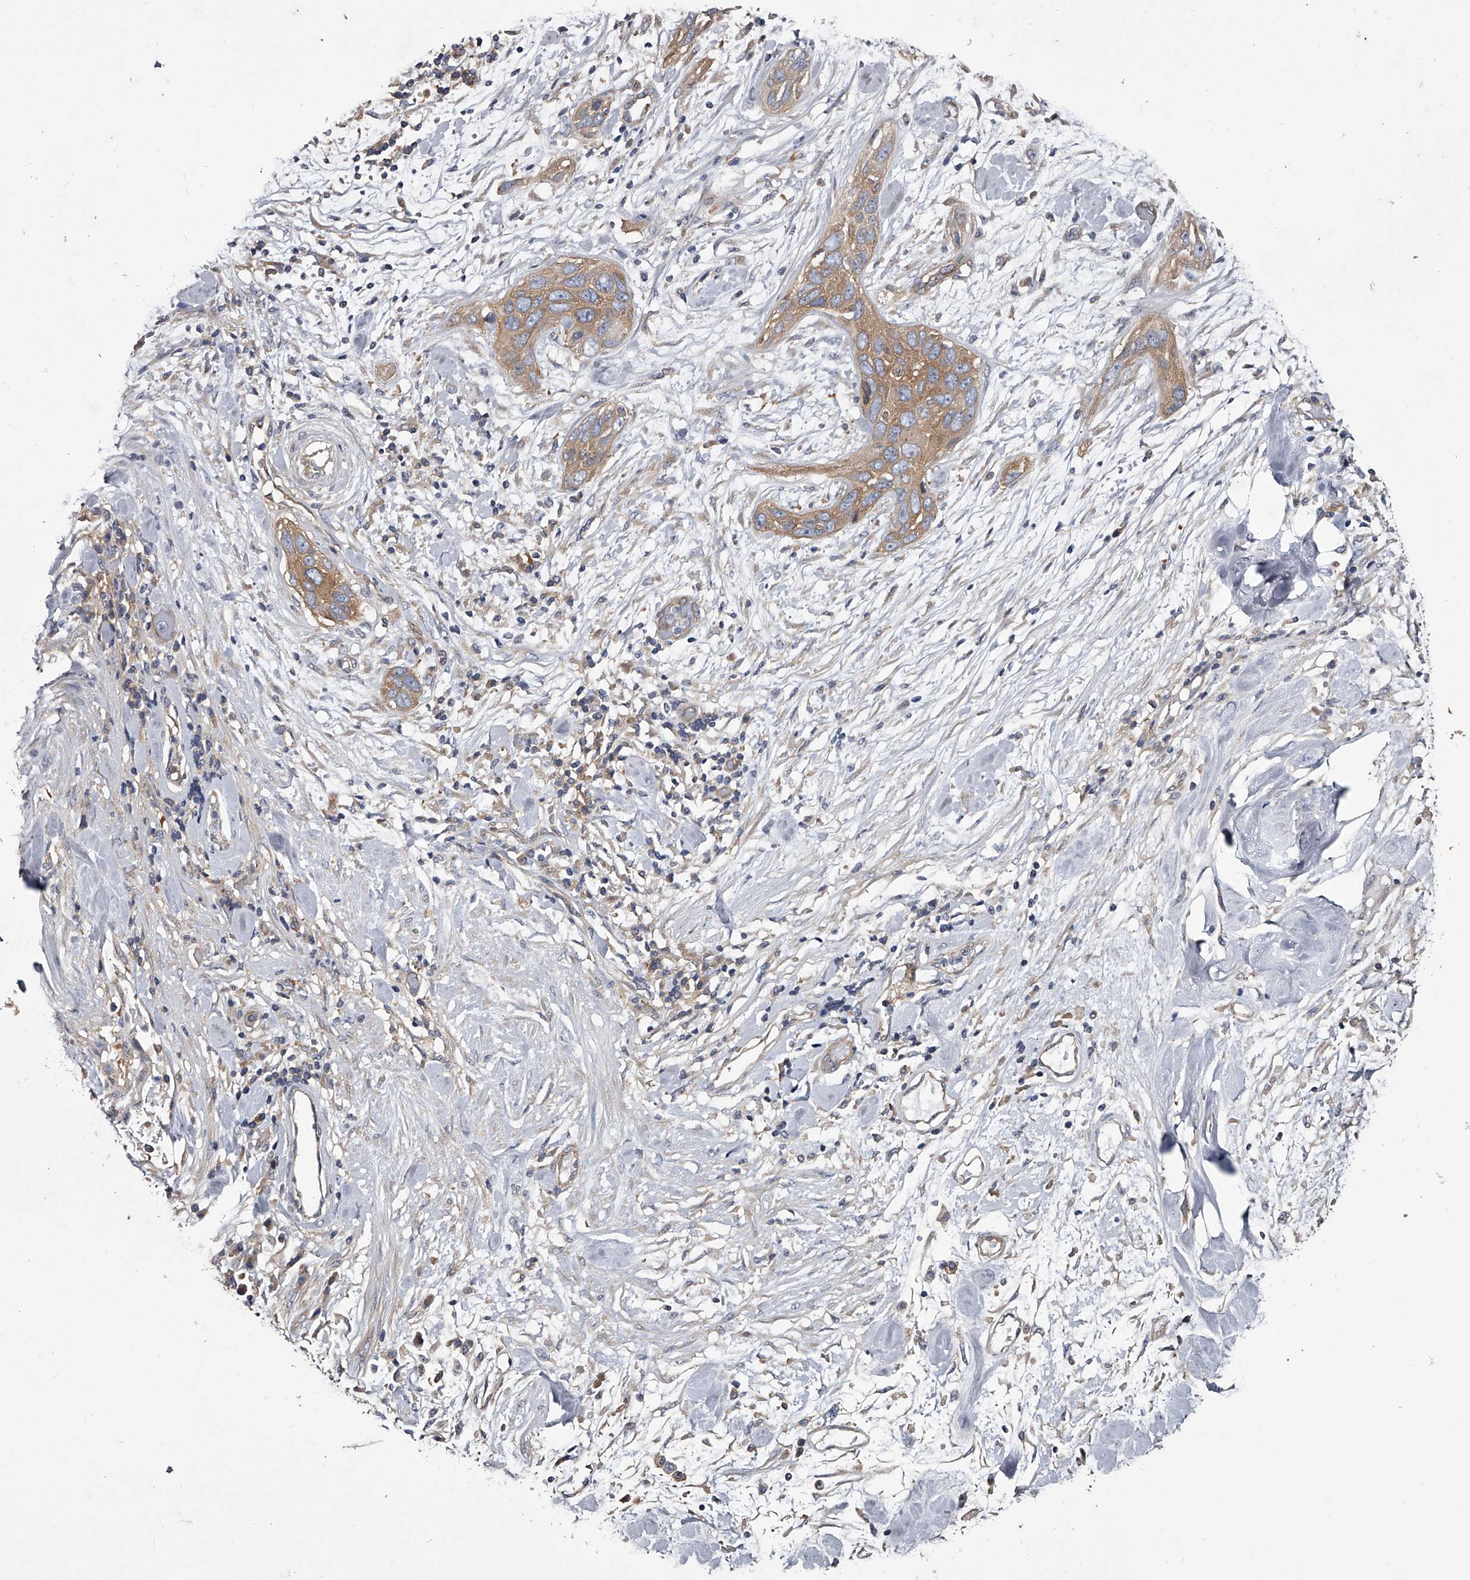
{"staining": {"intensity": "weak", "quantity": ">75%", "location": "cytoplasmic/membranous"}, "tissue": "pancreatic cancer", "cell_type": "Tumor cells", "image_type": "cancer", "snomed": [{"axis": "morphology", "description": "Adenocarcinoma, NOS"}, {"axis": "topography", "description": "Pancreas"}], "caption": "High-magnification brightfield microscopy of pancreatic cancer (adenocarcinoma) stained with DAB (3,3'-diaminobenzidine) (brown) and counterstained with hematoxylin (blue). tumor cells exhibit weak cytoplasmic/membranous expression is appreciated in about>75% of cells. (Stains: DAB (3,3'-diaminobenzidine) in brown, nuclei in blue, Microscopy: brightfield microscopy at high magnification).", "gene": "GAPVD1", "patient": {"sex": "female", "age": 60}}